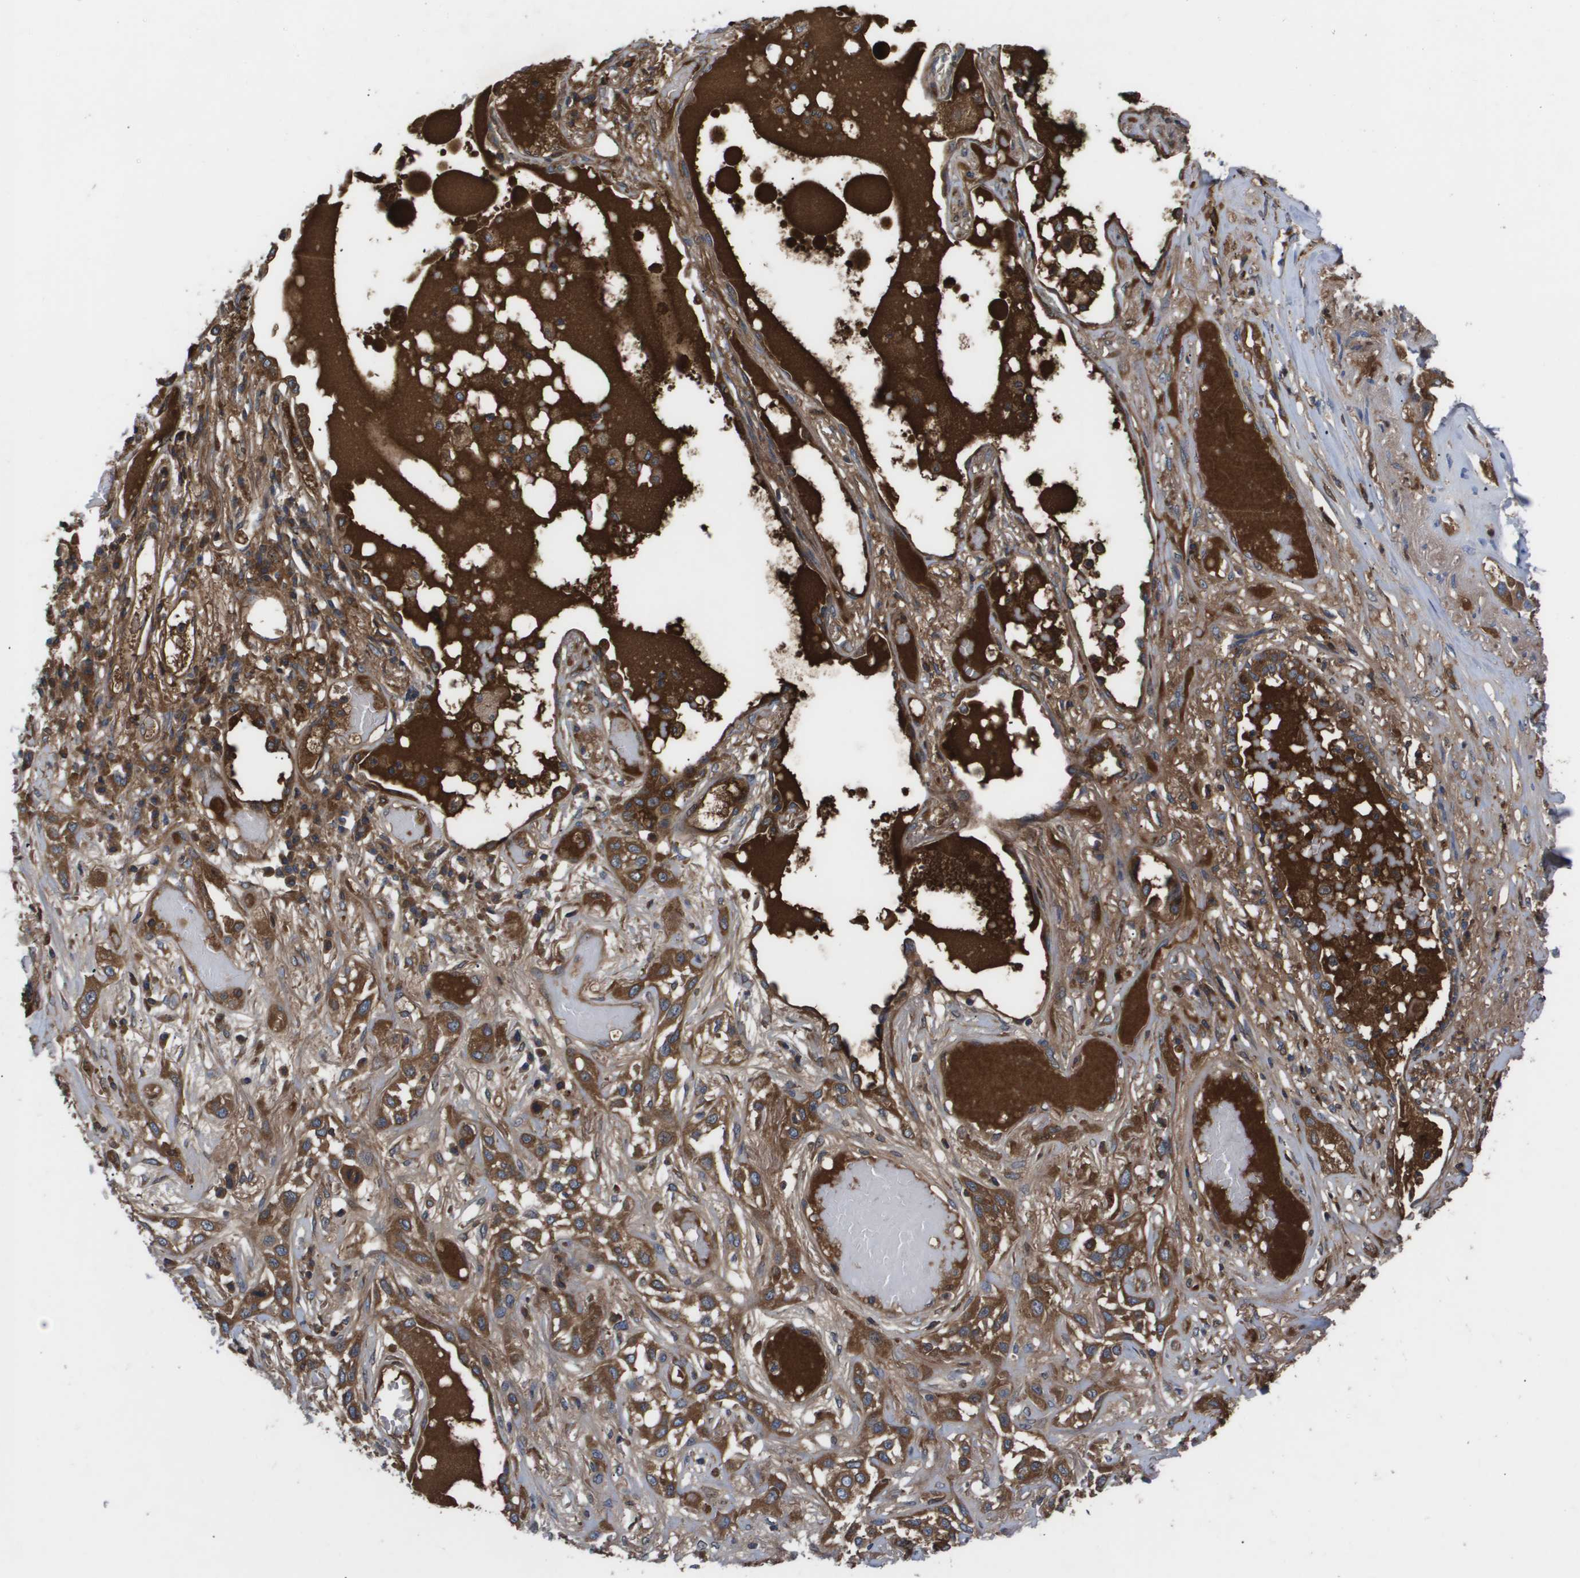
{"staining": {"intensity": "moderate", "quantity": ">75%", "location": "cytoplasmic/membranous"}, "tissue": "lung cancer", "cell_type": "Tumor cells", "image_type": "cancer", "snomed": [{"axis": "morphology", "description": "Squamous cell carcinoma, NOS"}, {"axis": "topography", "description": "Lung"}], "caption": "Immunohistochemical staining of human lung squamous cell carcinoma reveals medium levels of moderate cytoplasmic/membranous expression in about >75% of tumor cells.", "gene": "SERPINA6", "patient": {"sex": "male", "age": 71}}